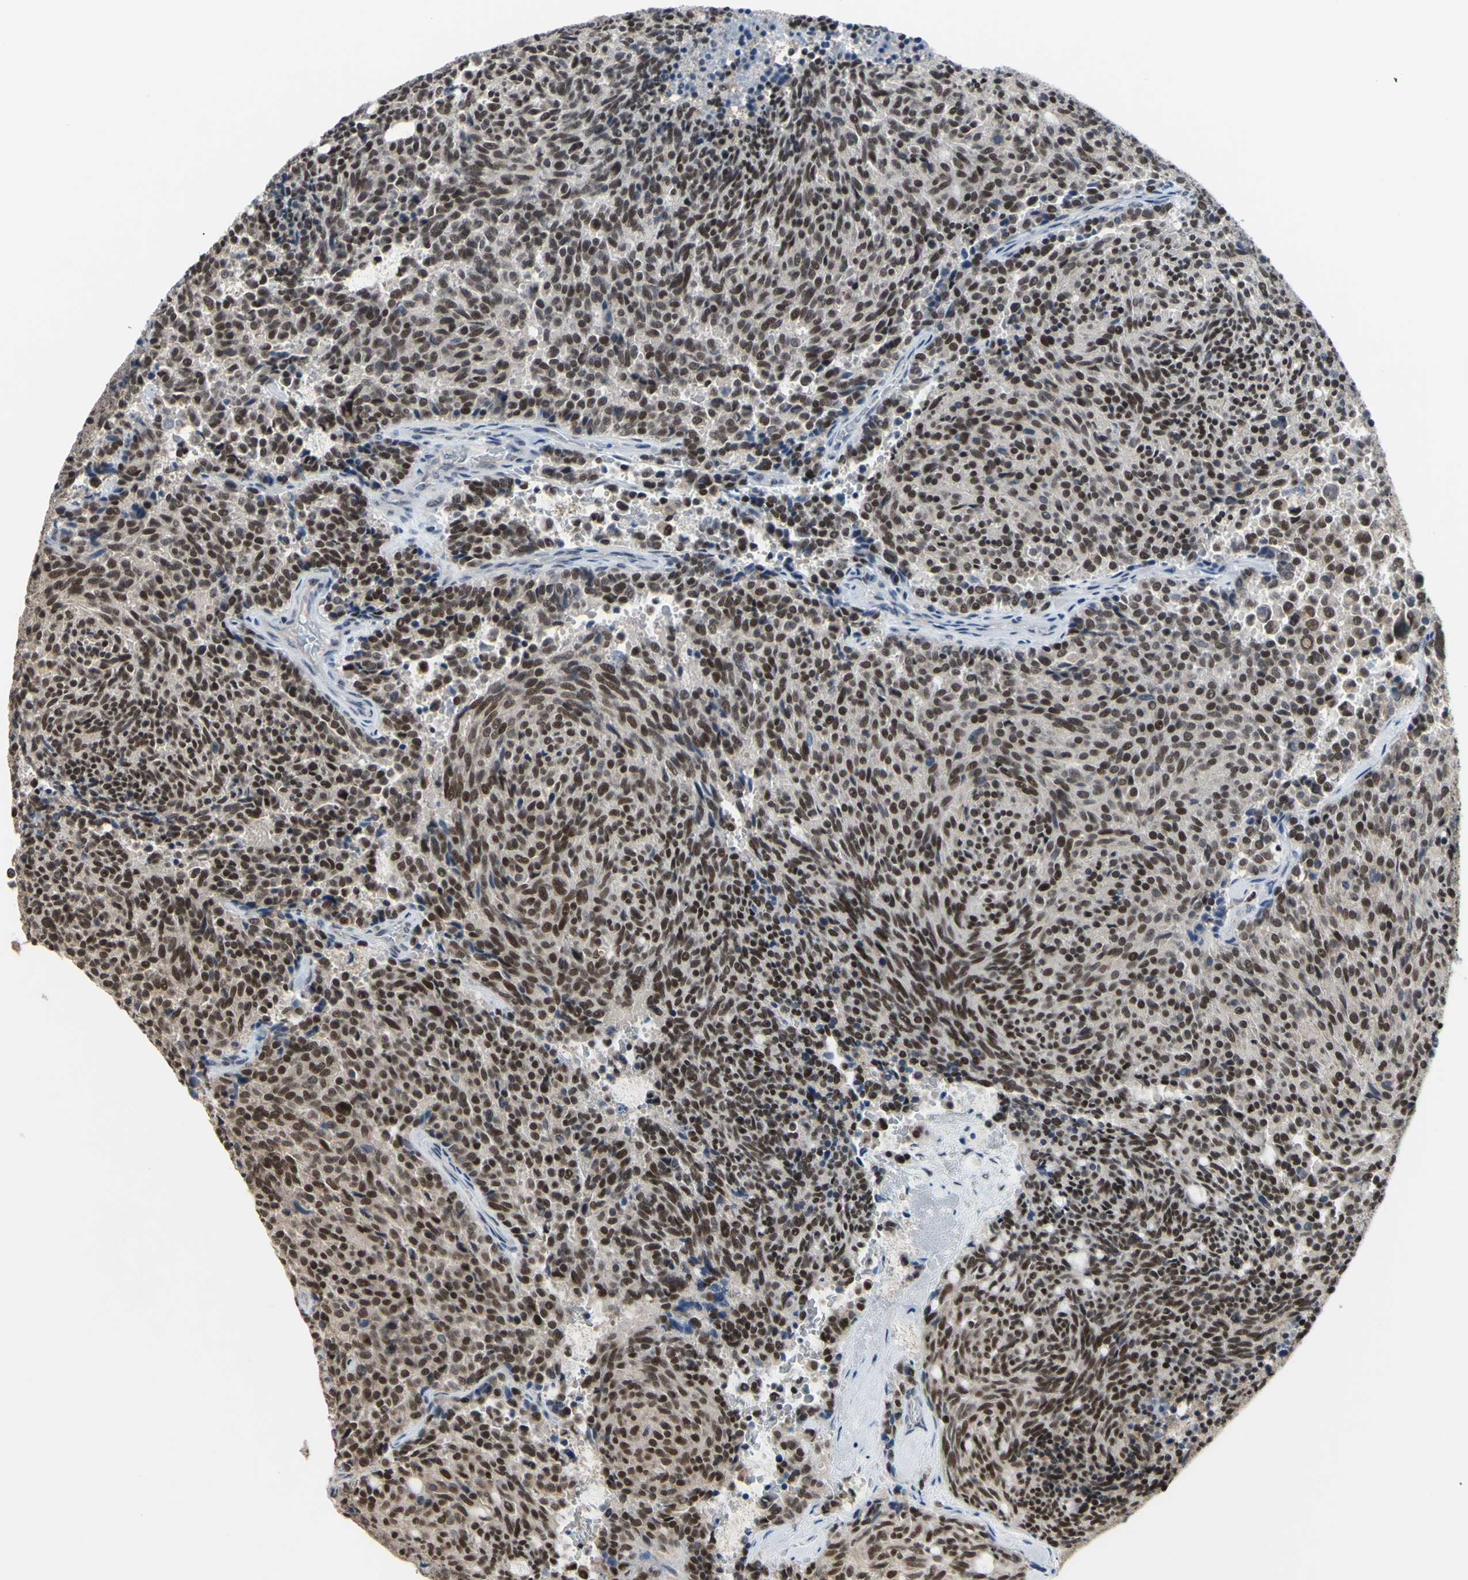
{"staining": {"intensity": "weak", "quantity": ">75%", "location": "cytoplasmic/membranous,nuclear"}, "tissue": "carcinoid", "cell_type": "Tumor cells", "image_type": "cancer", "snomed": [{"axis": "morphology", "description": "Carcinoid, malignant, NOS"}, {"axis": "topography", "description": "Pancreas"}], "caption": "Protein analysis of carcinoid tissue shows weak cytoplasmic/membranous and nuclear positivity in approximately >75% of tumor cells.", "gene": "SP4", "patient": {"sex": "female", "age": 54}}